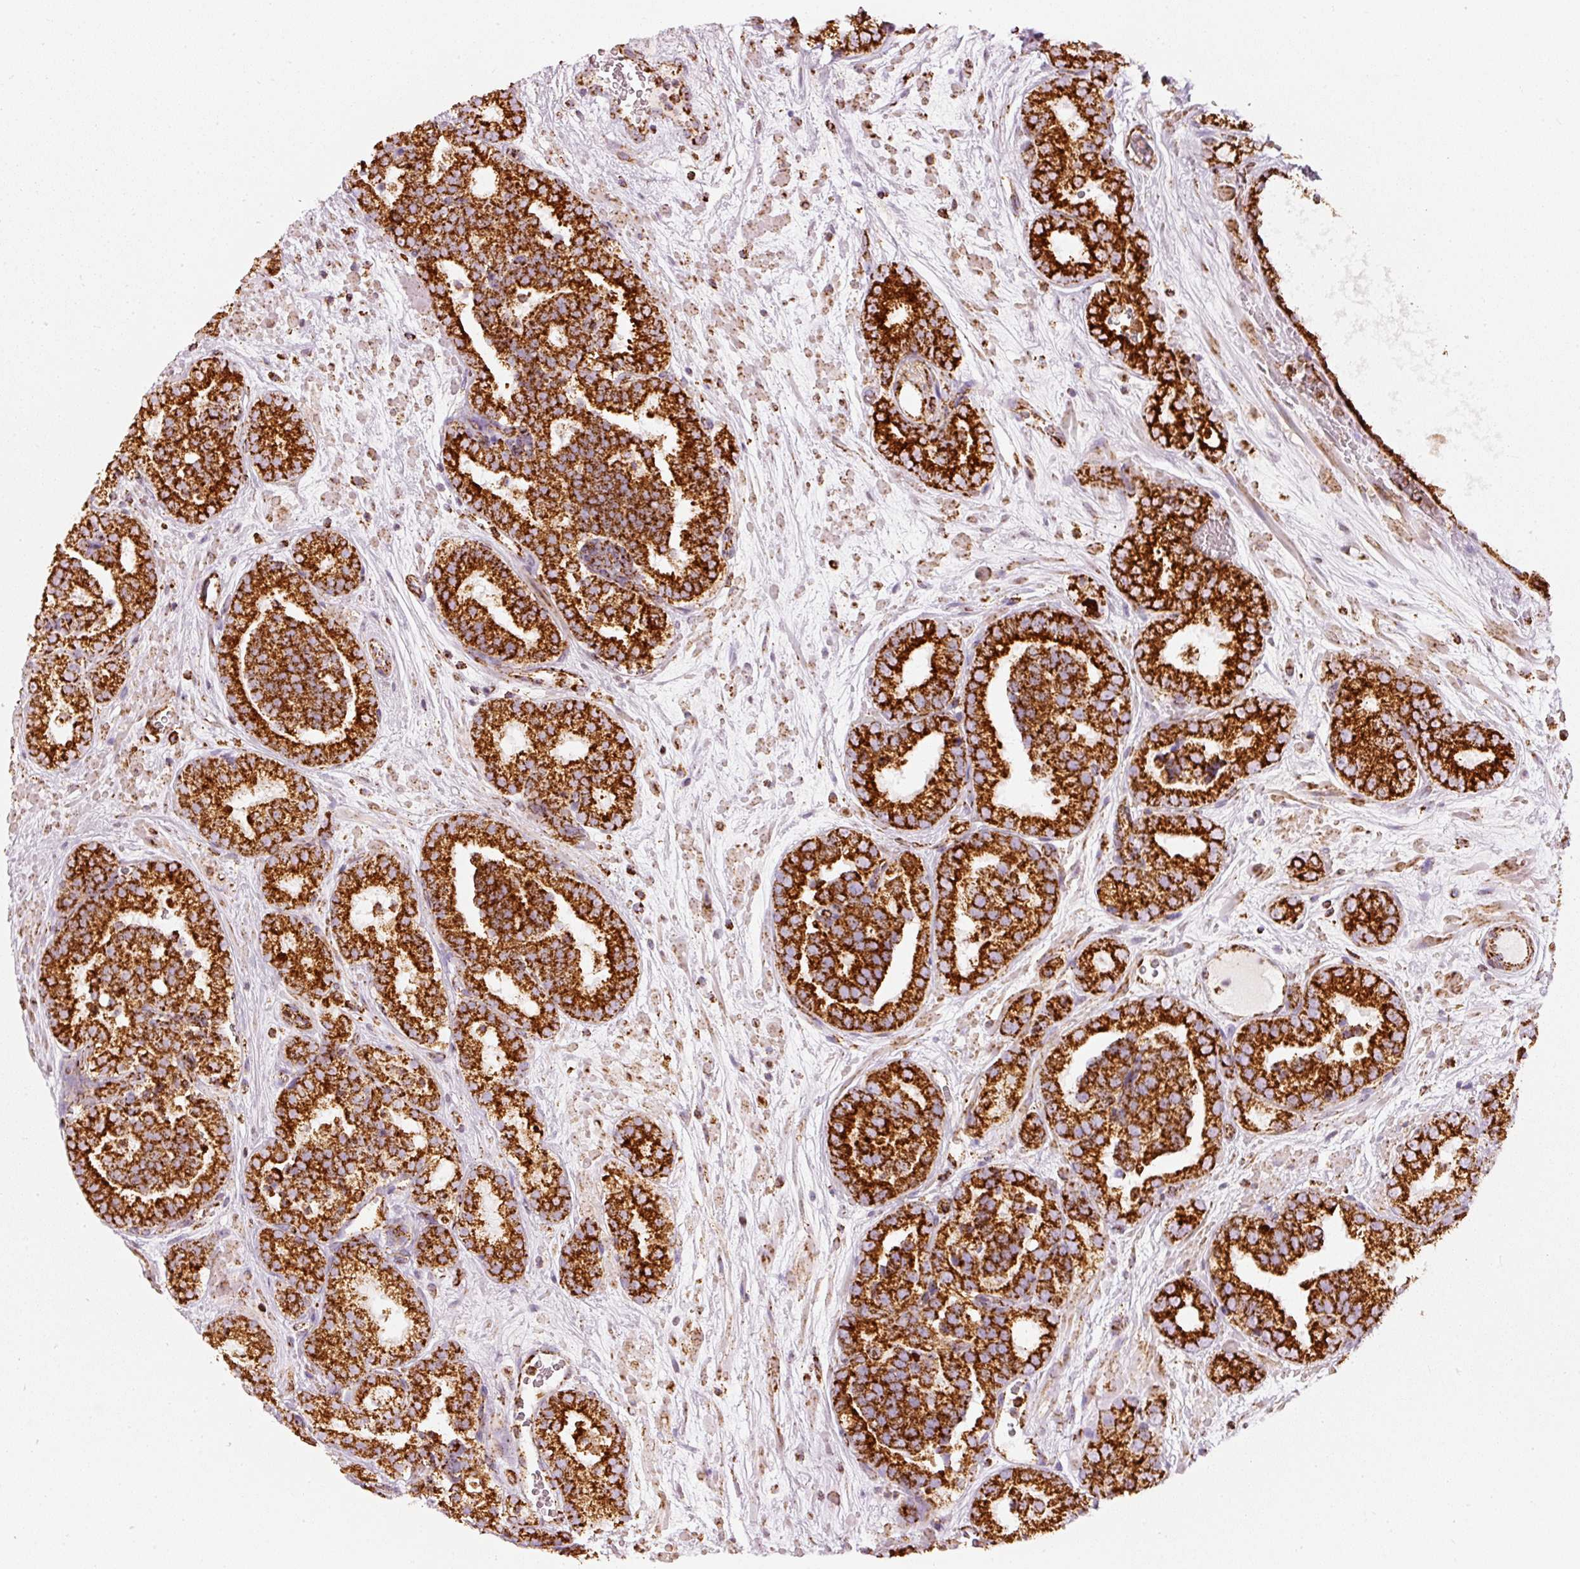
{"staining": {"intensity": "strong", "quantity": ">75%", "location": "cytoplasmic/membranous"}, "tissue": "prostate cancer", "cell_type": "Tumor cells", "image_type": "cancer", "snomed": [{"axis": "morphology", "description": "Adenocarcinoma, High grade"}, {"axis": "topography", "description": "Prostate"}], "caption": "Human prostate adenocarcinoma (high-grade) stained for a protein (brown) shows strong cytoplasmic/membranous positive positivity in approximately >75% of tumor cells.", "gene": "MT-CO2", "patient": {"sex": "male", "age": 66}}